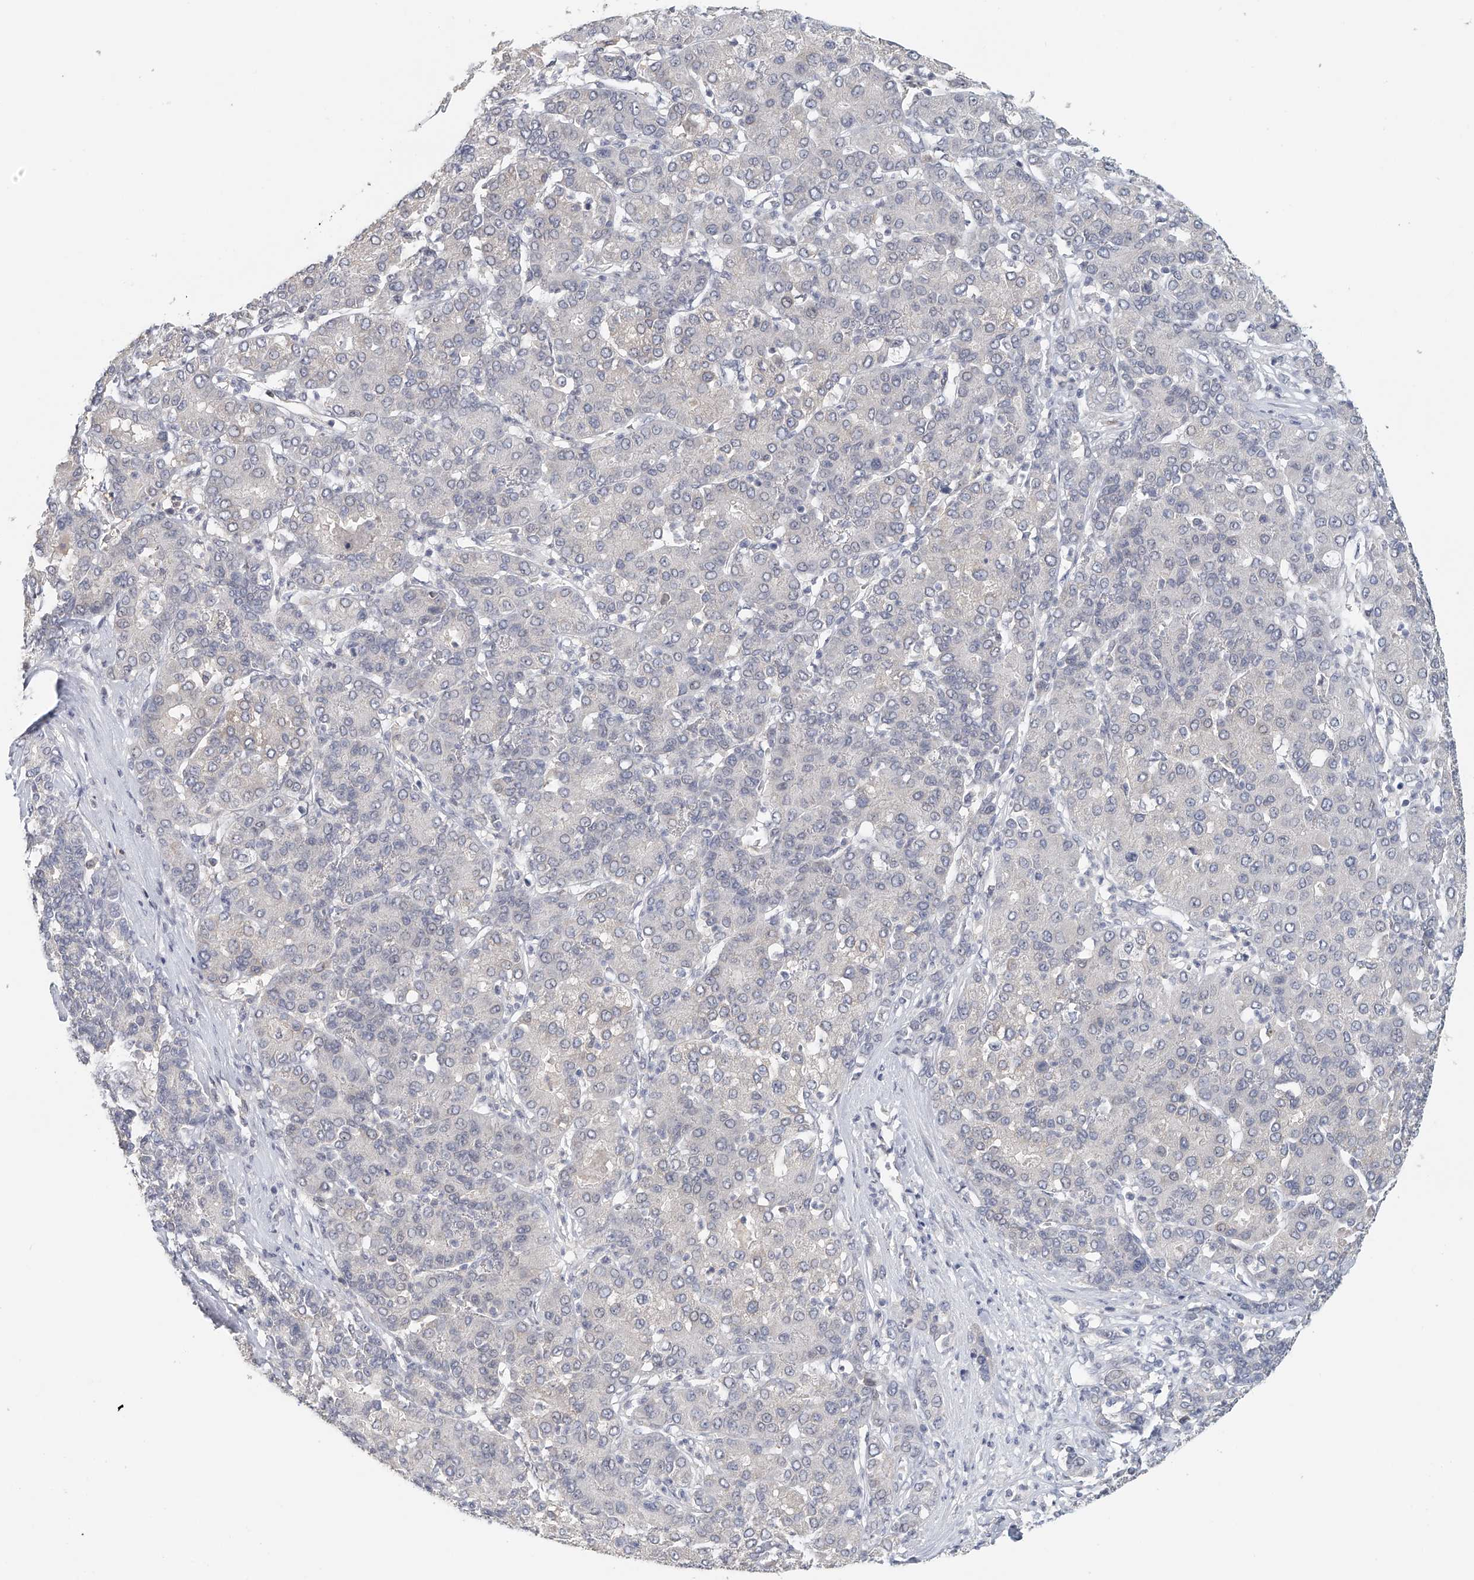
{"staining": {"intensity": "negative", "quantity": "none", "location": "none"}, "tissue": "liver cancer", "cell_type": "Tumor cells", "image_type": "cancer", "snomed": [{"axis": "morphology", "description": "Carcinoma, Hepatocellular, NOS"}, {"axis": "topography", "description": "Liver"}], "caption": "This is an immunohistochemistry photomicrograph of human liver cancer (hepatocellular carcinoma). There is no expression in tumor cells.", "gene": "DDX43", "patient": {"sex": "male", "age": 65}}